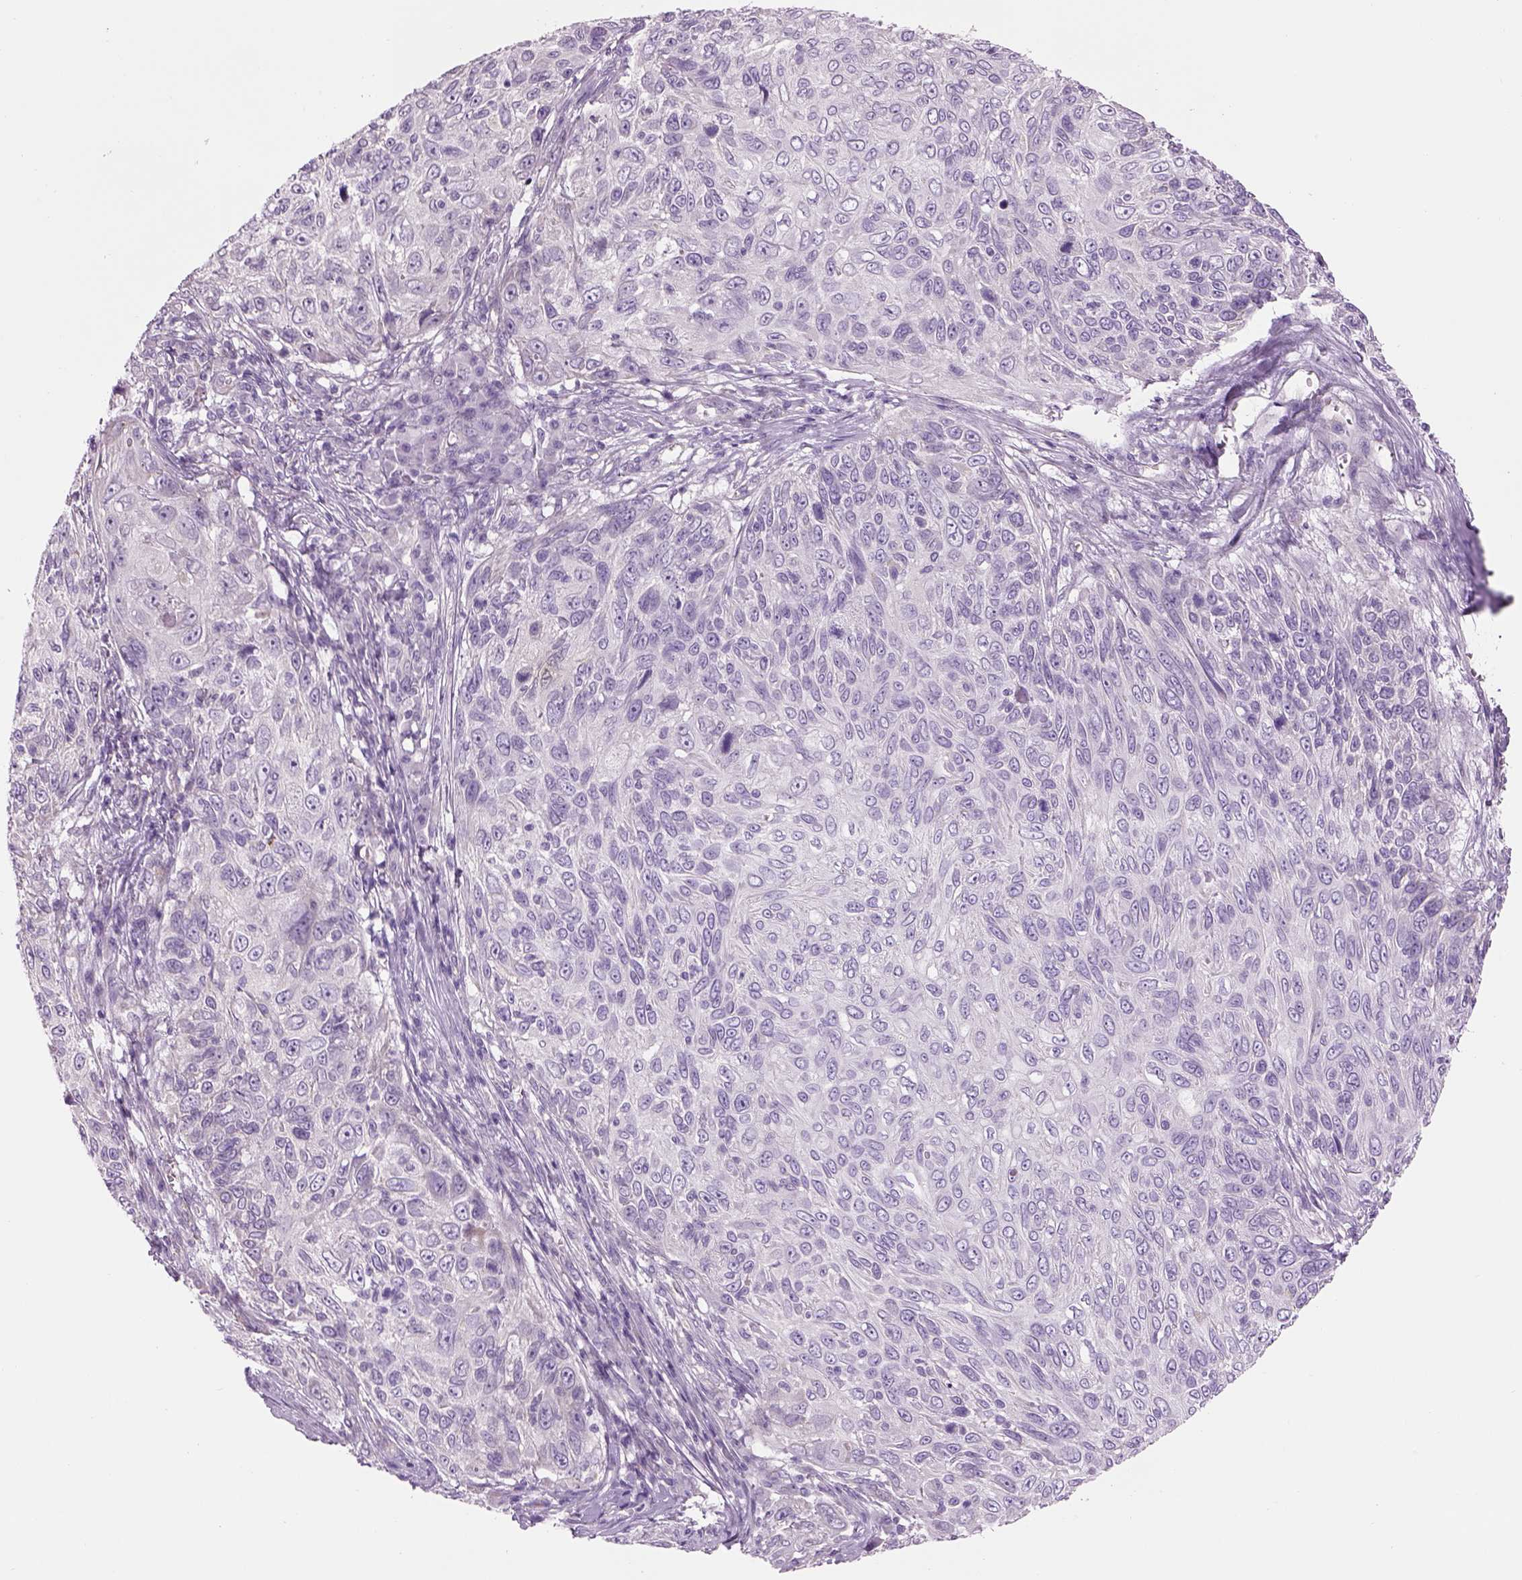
{"staining": {"intensity": "negative", "quantity": "none", "location": "none"}, "tissue": "skin cancer", "cell_type": "Tumor cells", "image_type": "cancer", "snomed": [{"axis": "morphology", "description": "Squamous cell carcinoma, NOS"}, {"axis": "topography", "description": "Skin"}], "caption": "High magnification brightfield microscopy of skin cancer (squamous cell carcinoma) stained with DAB (brown) and counterstained with hematoxylin (blue): tumor cells show no significant staining.", "gene": "IFT52", "patient": {"sex": "male", "age": 92}}